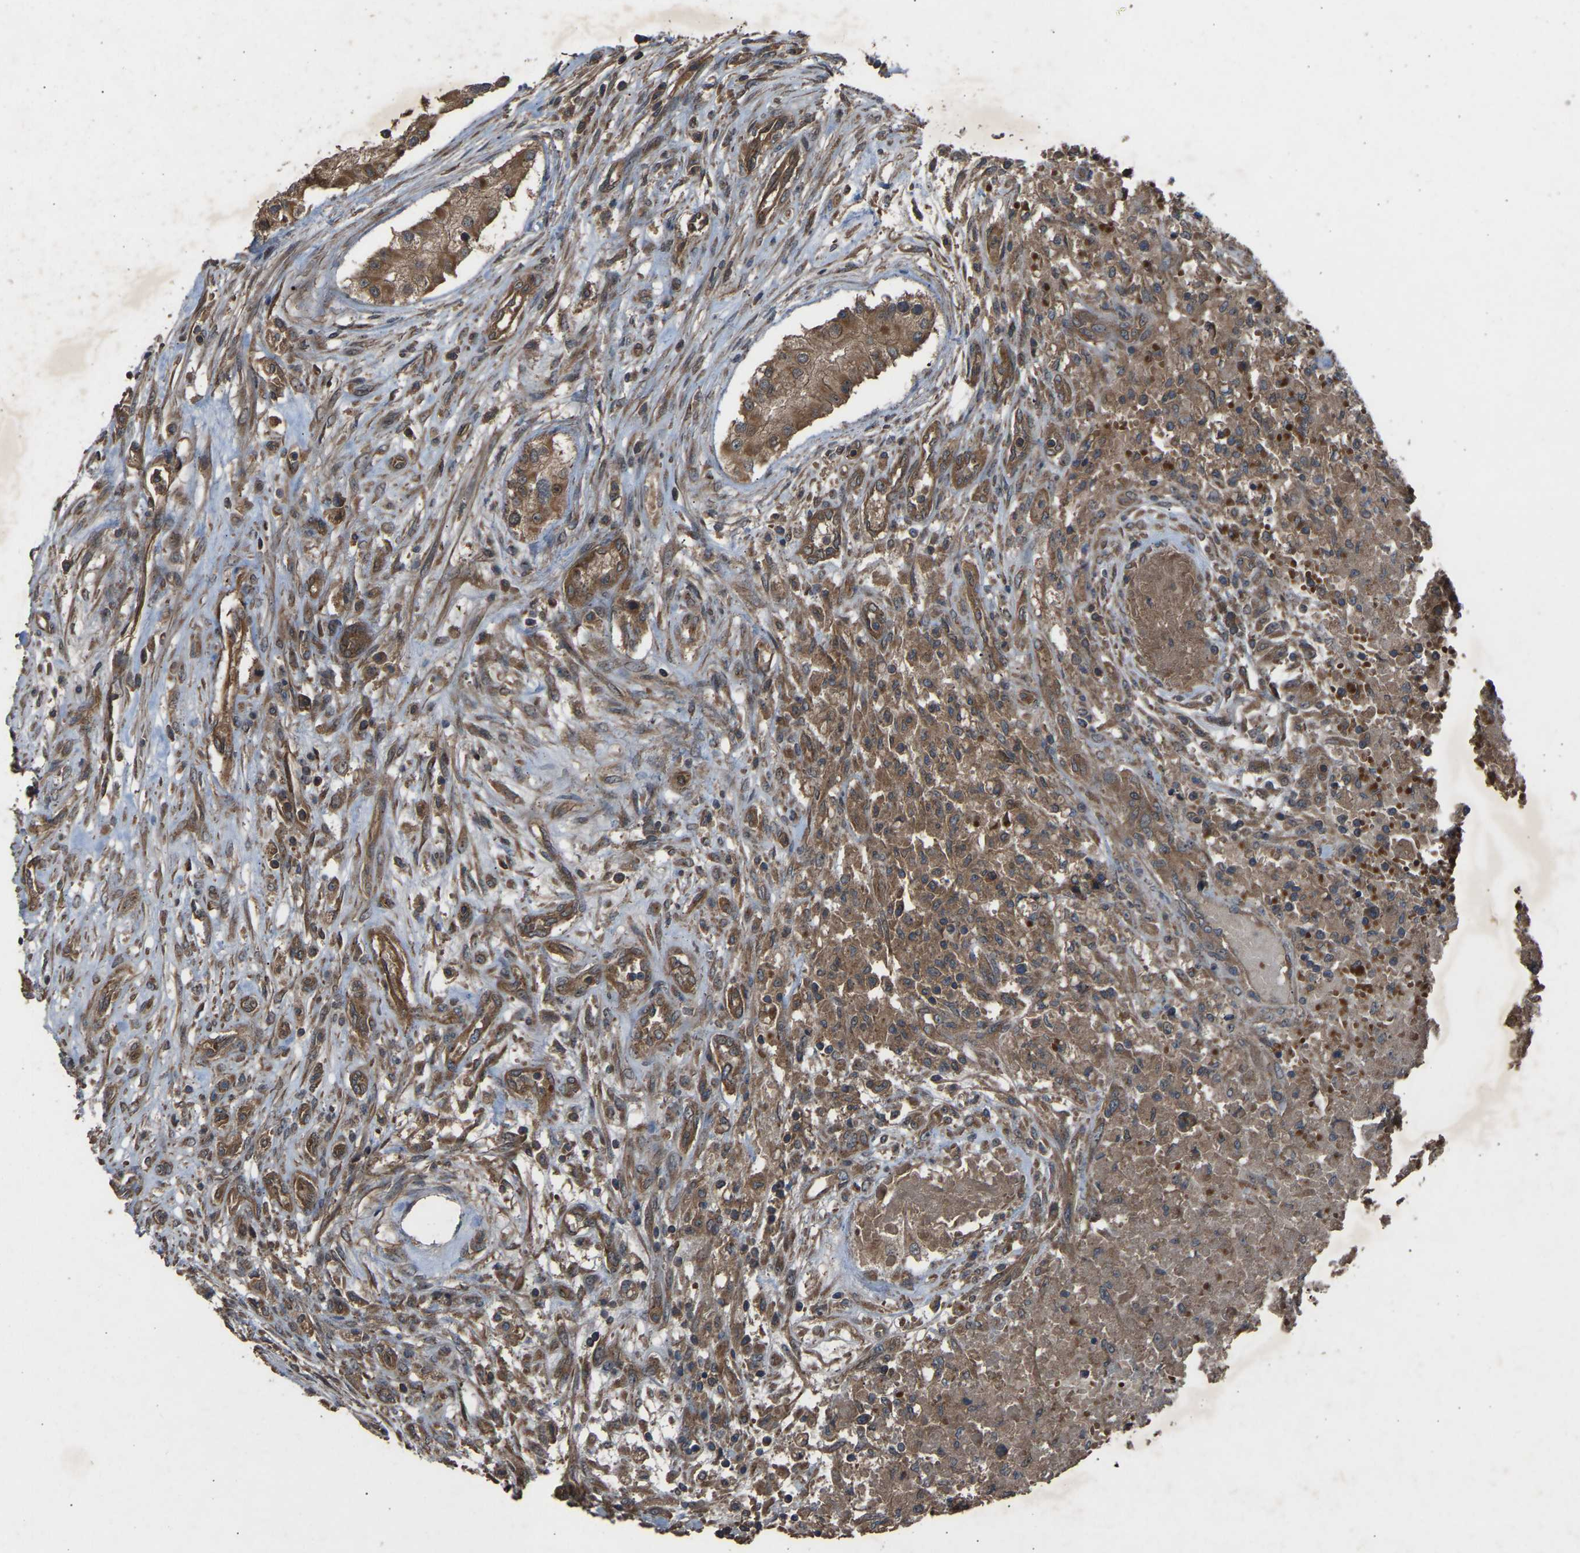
{"staining": {"intensity": "moderate", "quantity": ">75%", "location": "cytoplasmic/membranous"}, "tissue": "testis cancer", "cell_type": "Tumor cells", "image_type": "cancer", "snomed": [{"axis": "morphology", "description": "Carcinoma, Embryonal, NOS"}, {"axis": "topography", "description": "Testis"}], "caption": "IHC of testis cancer (embryonal carcinoma) displays medium levels of moderate cytoplasmic/membranous staining in approximately >75% of tumor cells. (IHC, brightfield microscopy, high magnification).", "gene": "GAS2L1", "patient": {"sex": "male", "age": 25}}